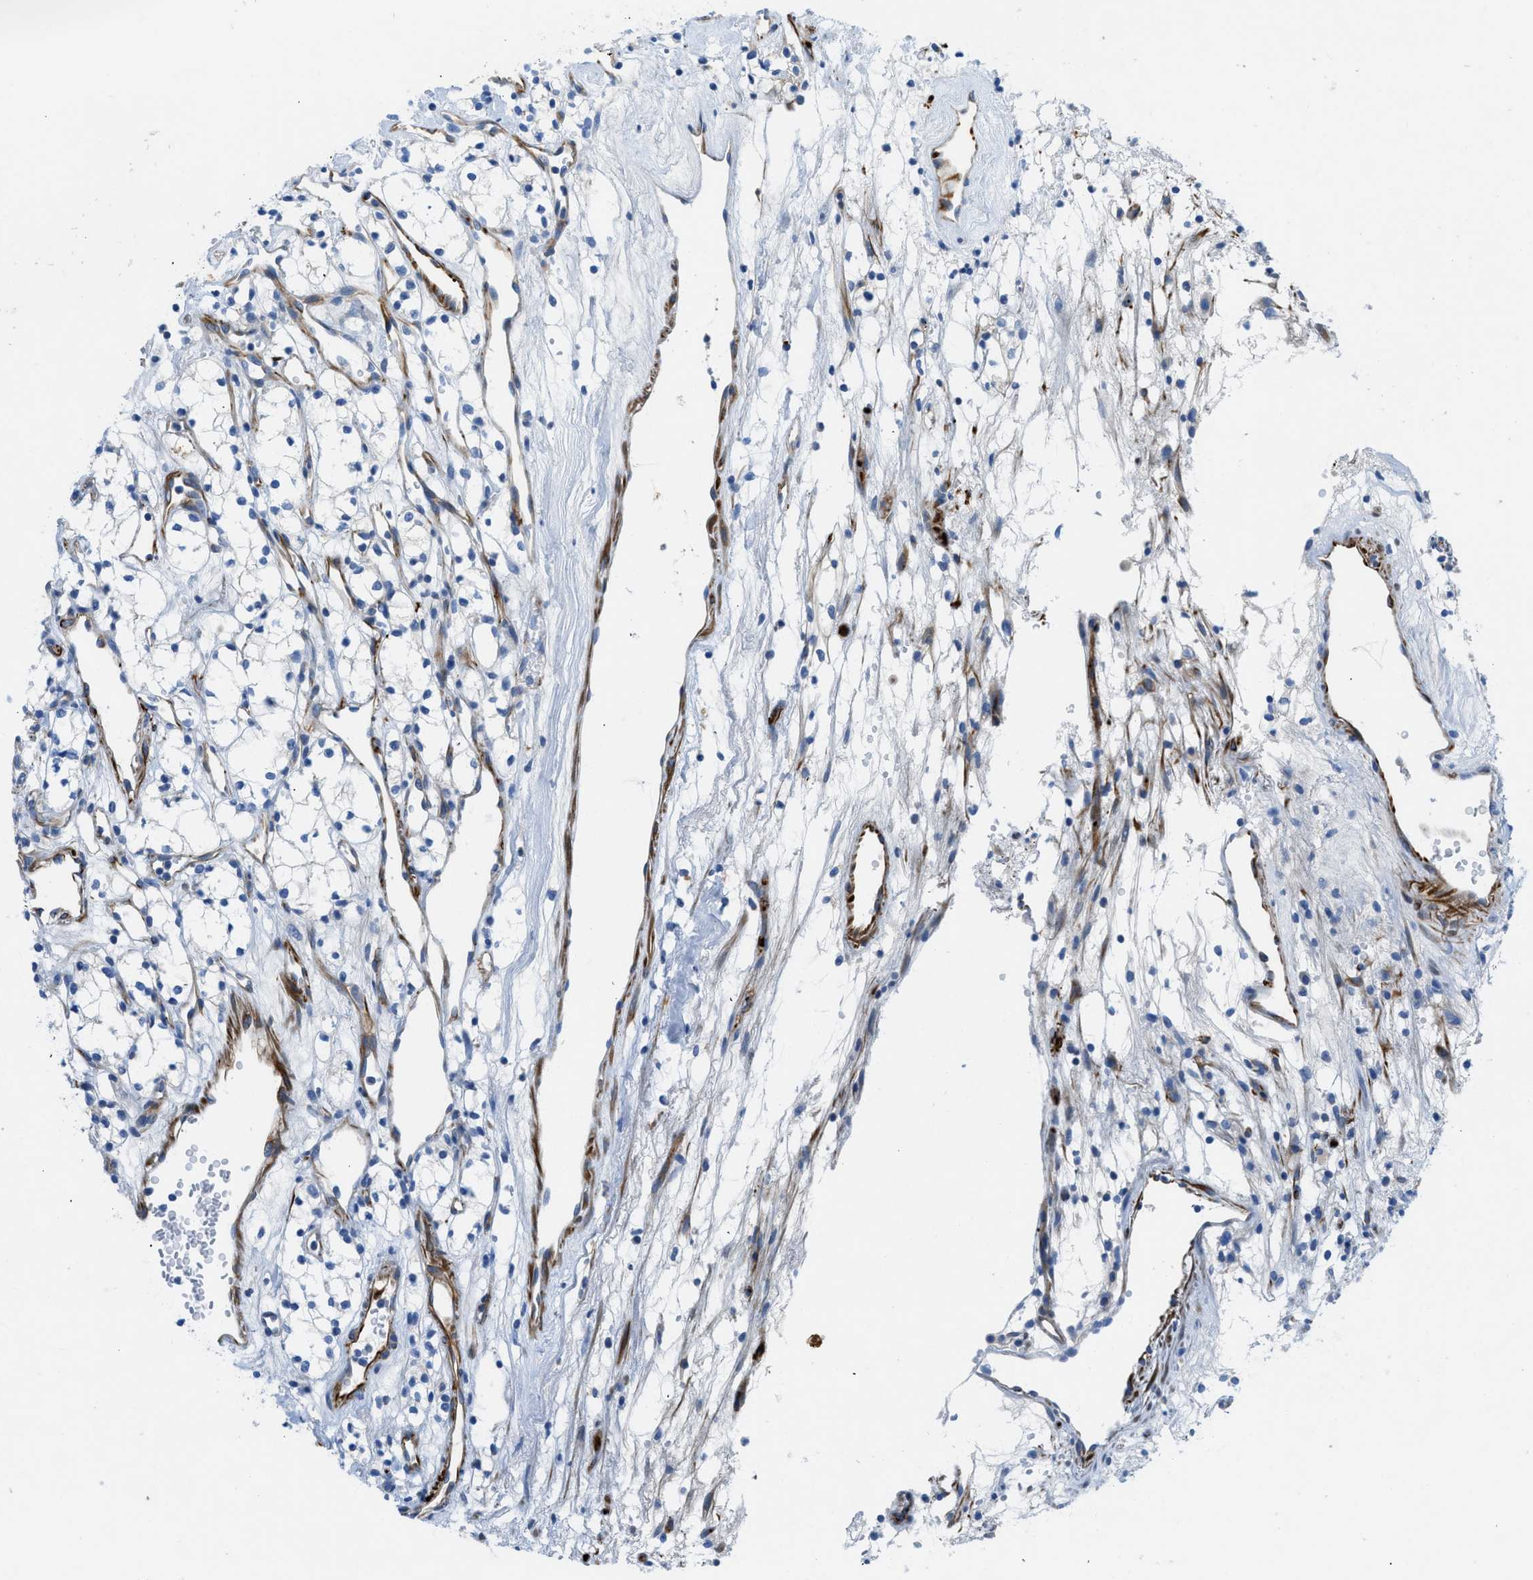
{"staining": {"intensity": "negative", "quantity": "none", "location": "none"}, "tissue": "renal cancer", "cell_type": "Tumor cells", "image_type": "cancer", "snomed": [{"axis": "morphology", "description": "Adenocarcinoma, NOS"}, {"axis": "topography", "description": "Kidney"}], "caption": "DAB (3,3'-diaminobenzidine) immunohistochemical staining of human renal adenocarcinoma displays no significant positivity in tumor cells. (Stains: DAB immunohistochemistry with hematoxylin counter stain, Microscopy: brightfield microscopy at high magnification).", "gene": "XCR1", "patient": {"sex": "male", "age": 59}}